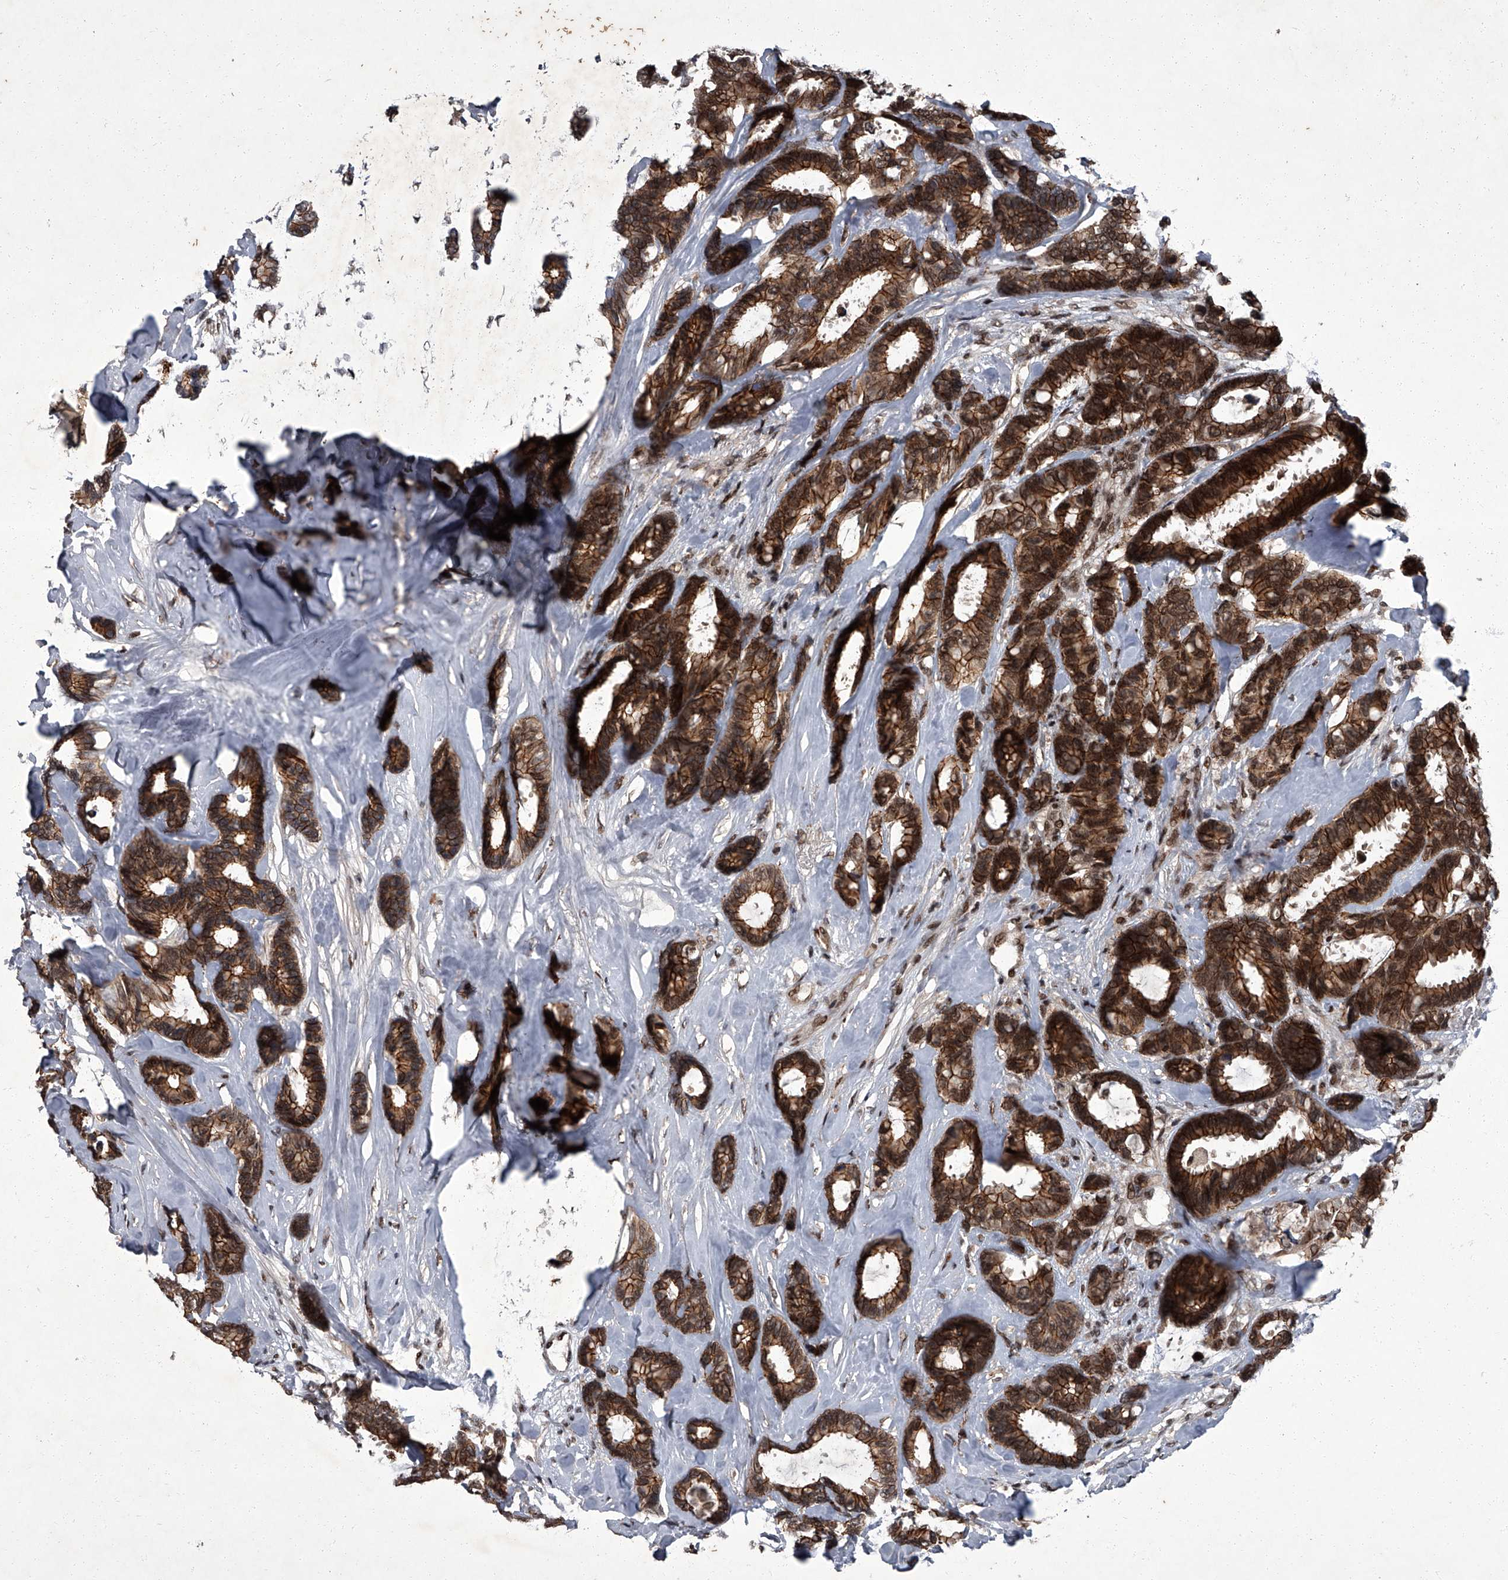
{"staining": {"intensity": "strong", "quantity": ">75%", "location": "cytoplasmic/membranous,nuclear"}, "tissue": "breast cancer", "cell_type": "Tumor cells", "image_type": "cancer", "snomed": [{"axis": "morphology", "description": "Duct carcinoma"}, {"axis": "topography", "description": "Breast"}], "caption": "Invasive ductal carcinoma (breast) was stained to show a protein in brown. There is high levels of strong cytoplasmic/membranous and nuclear positivity in about >75% of tumor cells. Immunohistochemistry stains the protein in brown and the nuclei are stained blue.", "gene": "ZNF518B", "patient": {"sex": "female", "age": 87}}